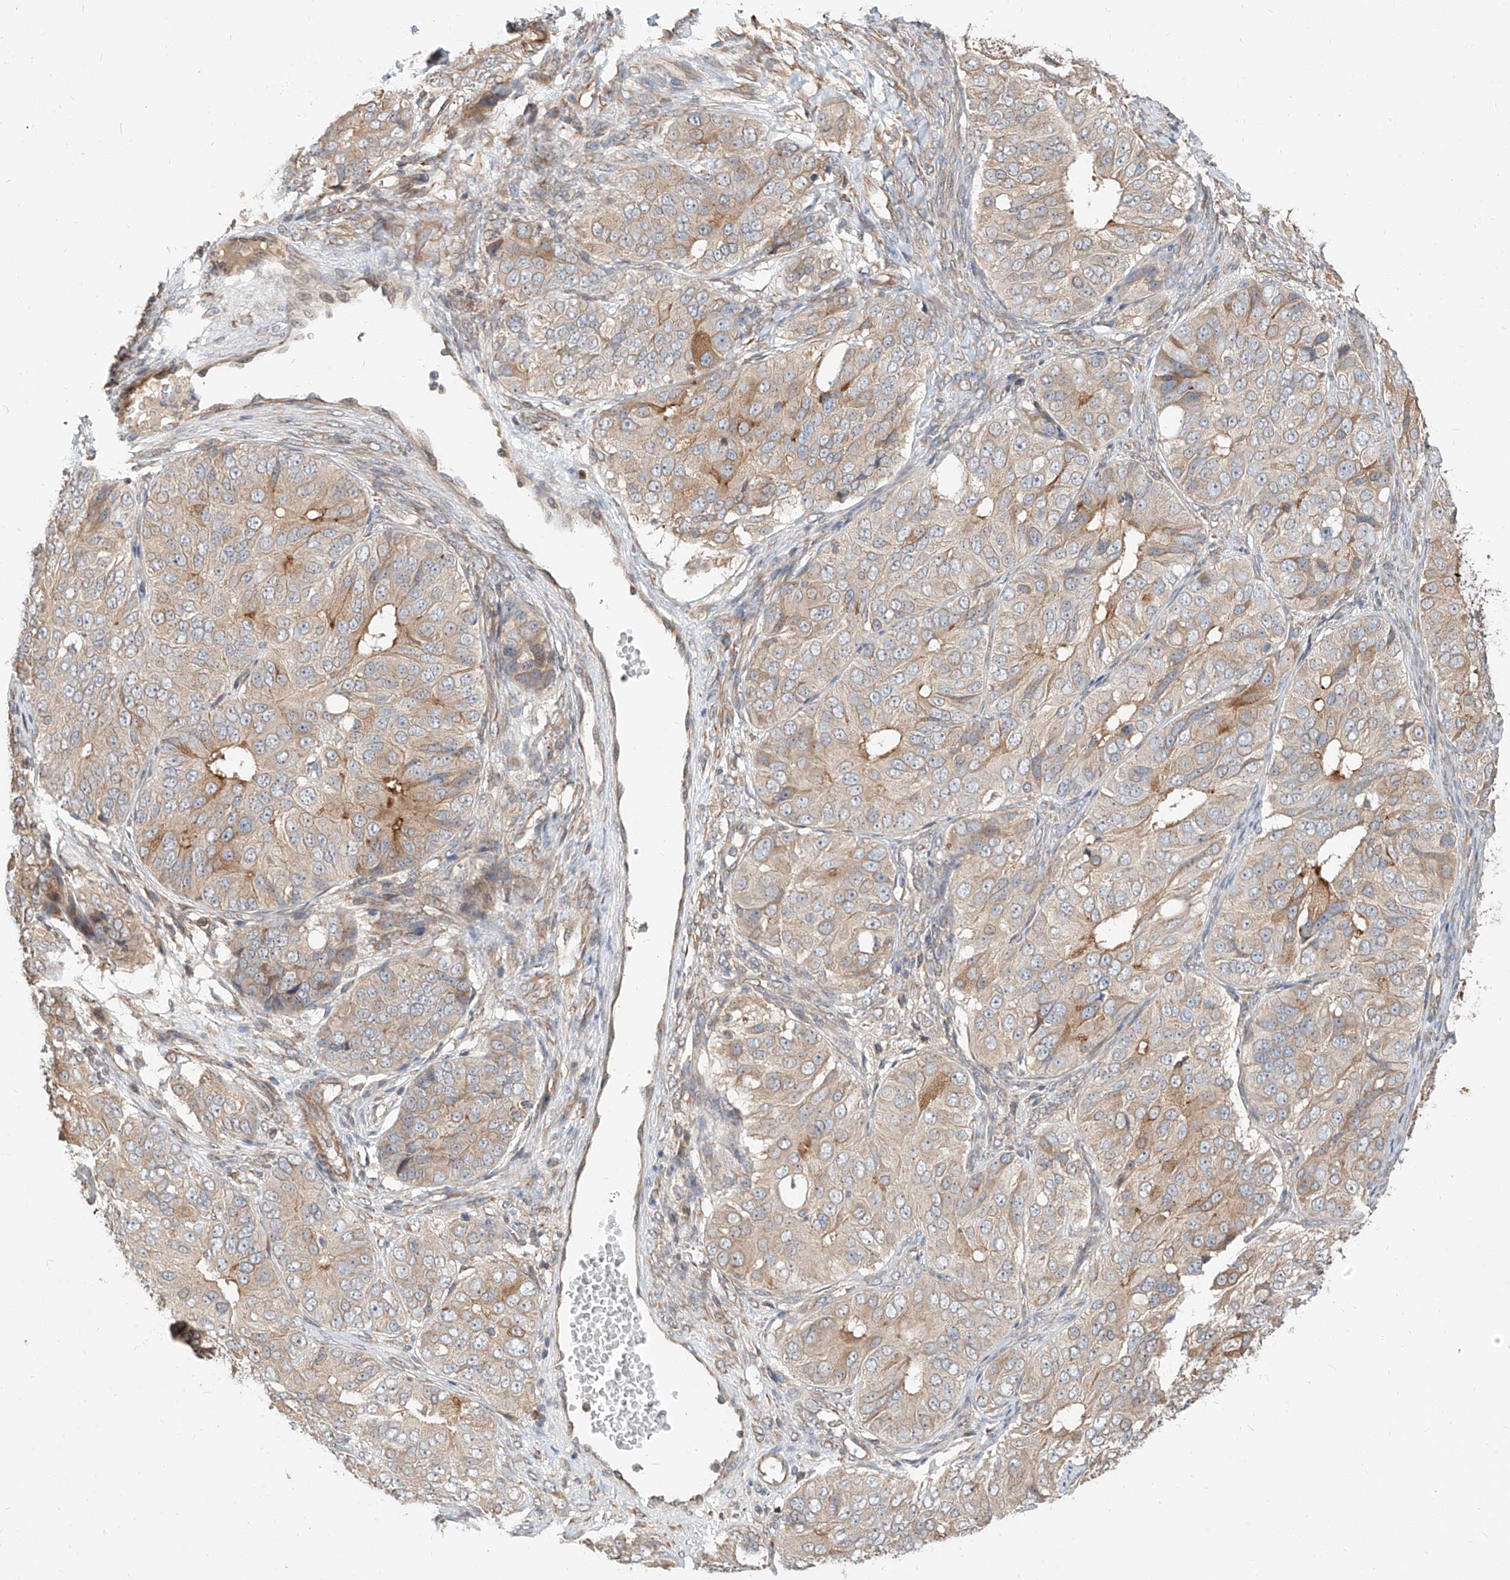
{"staining": {"intensity": "moderate", "quantity": "<25%", "location": "cytoplasmic/membranous"}, "tissue": "ovarian cancer", "cell_type": "Tumor cells", "image_type": "cancer", "snomed": [{"axis": "morphology", "description": "Carcinoma, endometroid"}, {"axis": "topography", "description": "Ovary"}], "caption": "Brown immunohistochemical staining in ovarian cancer reveals moderate cytoplasmic/membranous positivity in about <25% of tumor cells.", "gene": "STX19", "patient": {"sex": "female", "age": 51}}